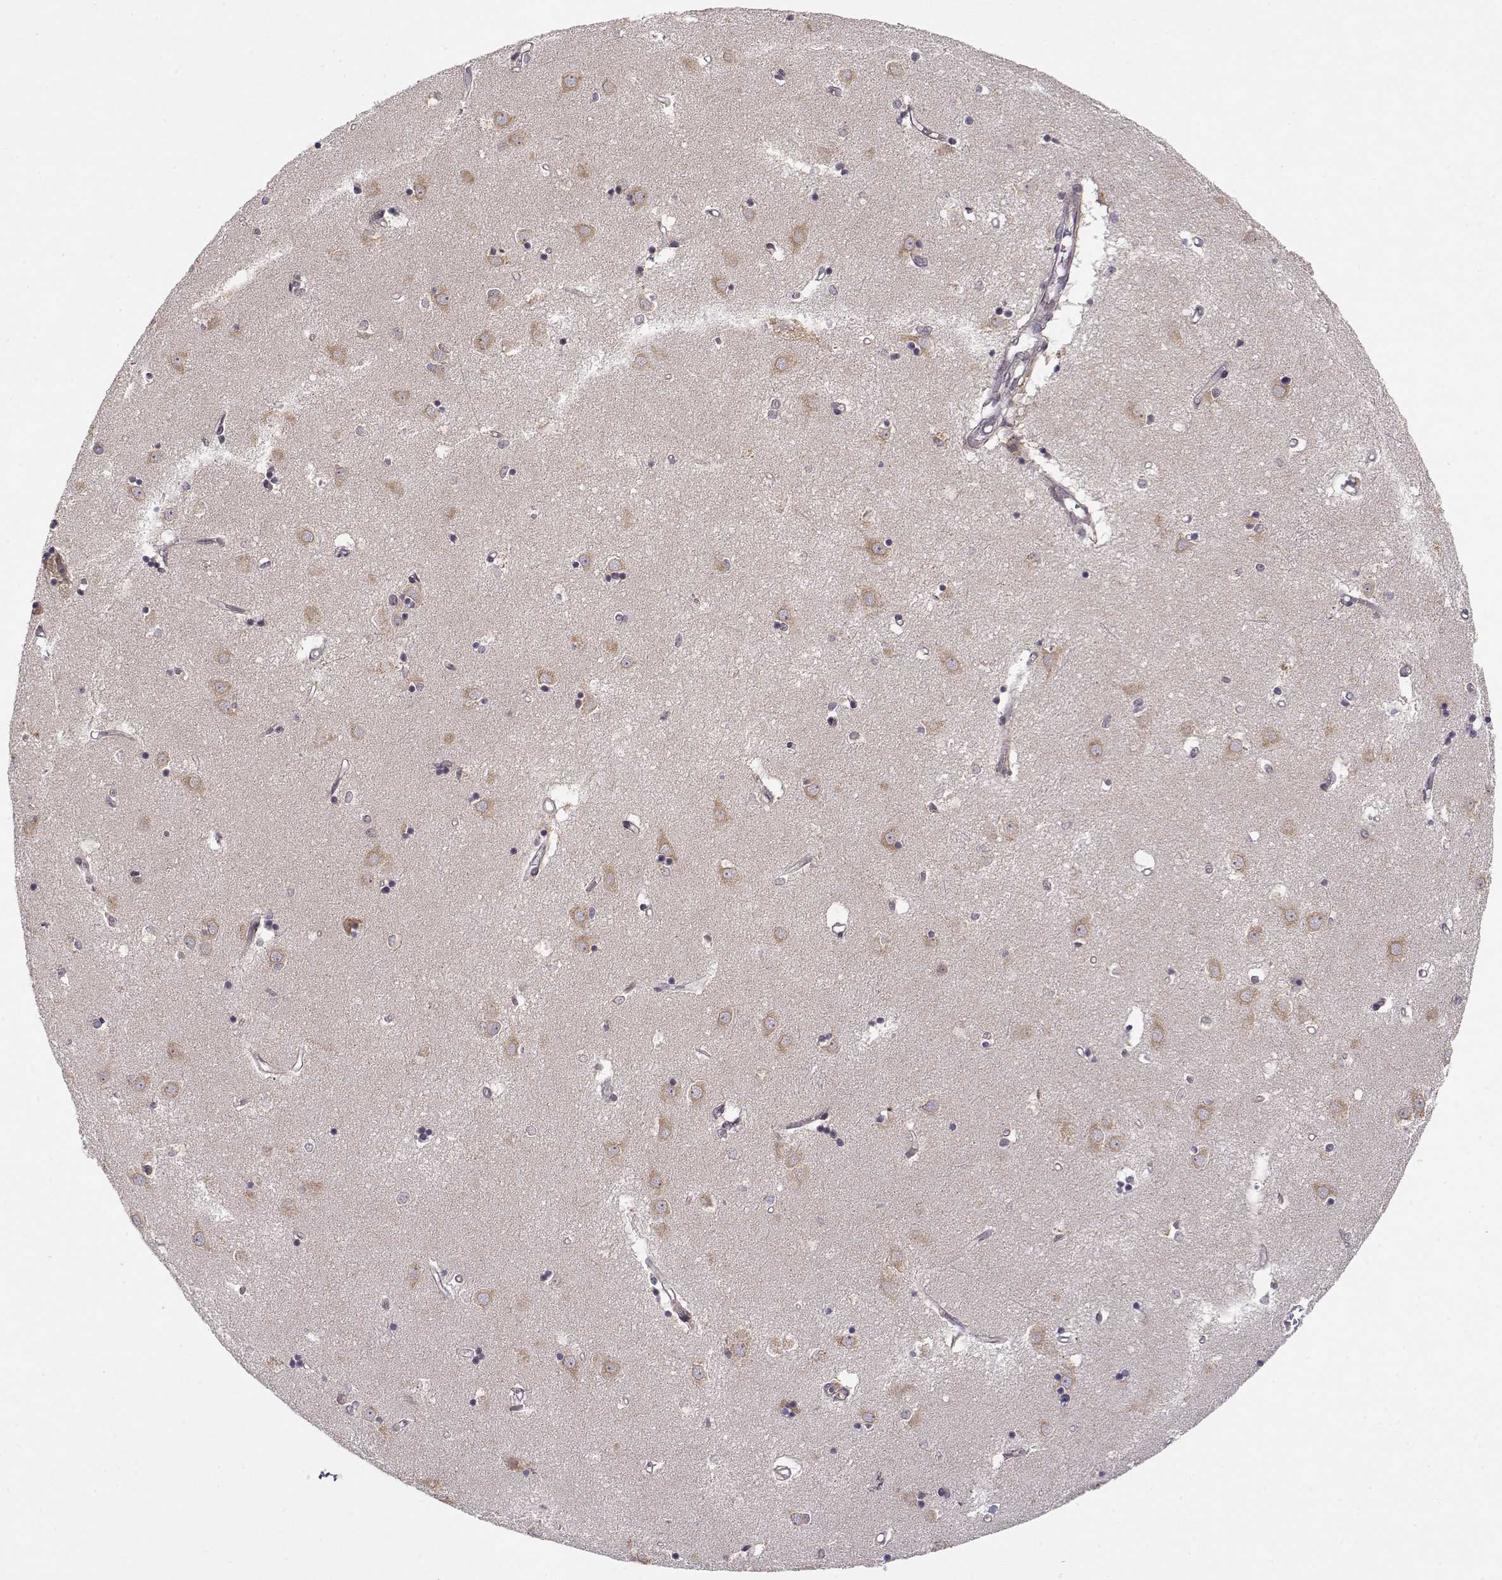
{"staining": {"intensity": "negative", "quantity": "none", "location": "none"}, "tissue": "caudate", "cell_type": "Glial cells", "image_type": "normal", "snomed": [{"axis": "morphology", "description": "Normal tissue, NOS"}, {"axis": "topography", "description": "Lateral ventricle wall"}], "caption": "Immunohistochemical staining of benign caudate displays no significant positivity in glial cells.", "gene": "ERGIC2", "patient": {"sex": "male", "age": 54}}